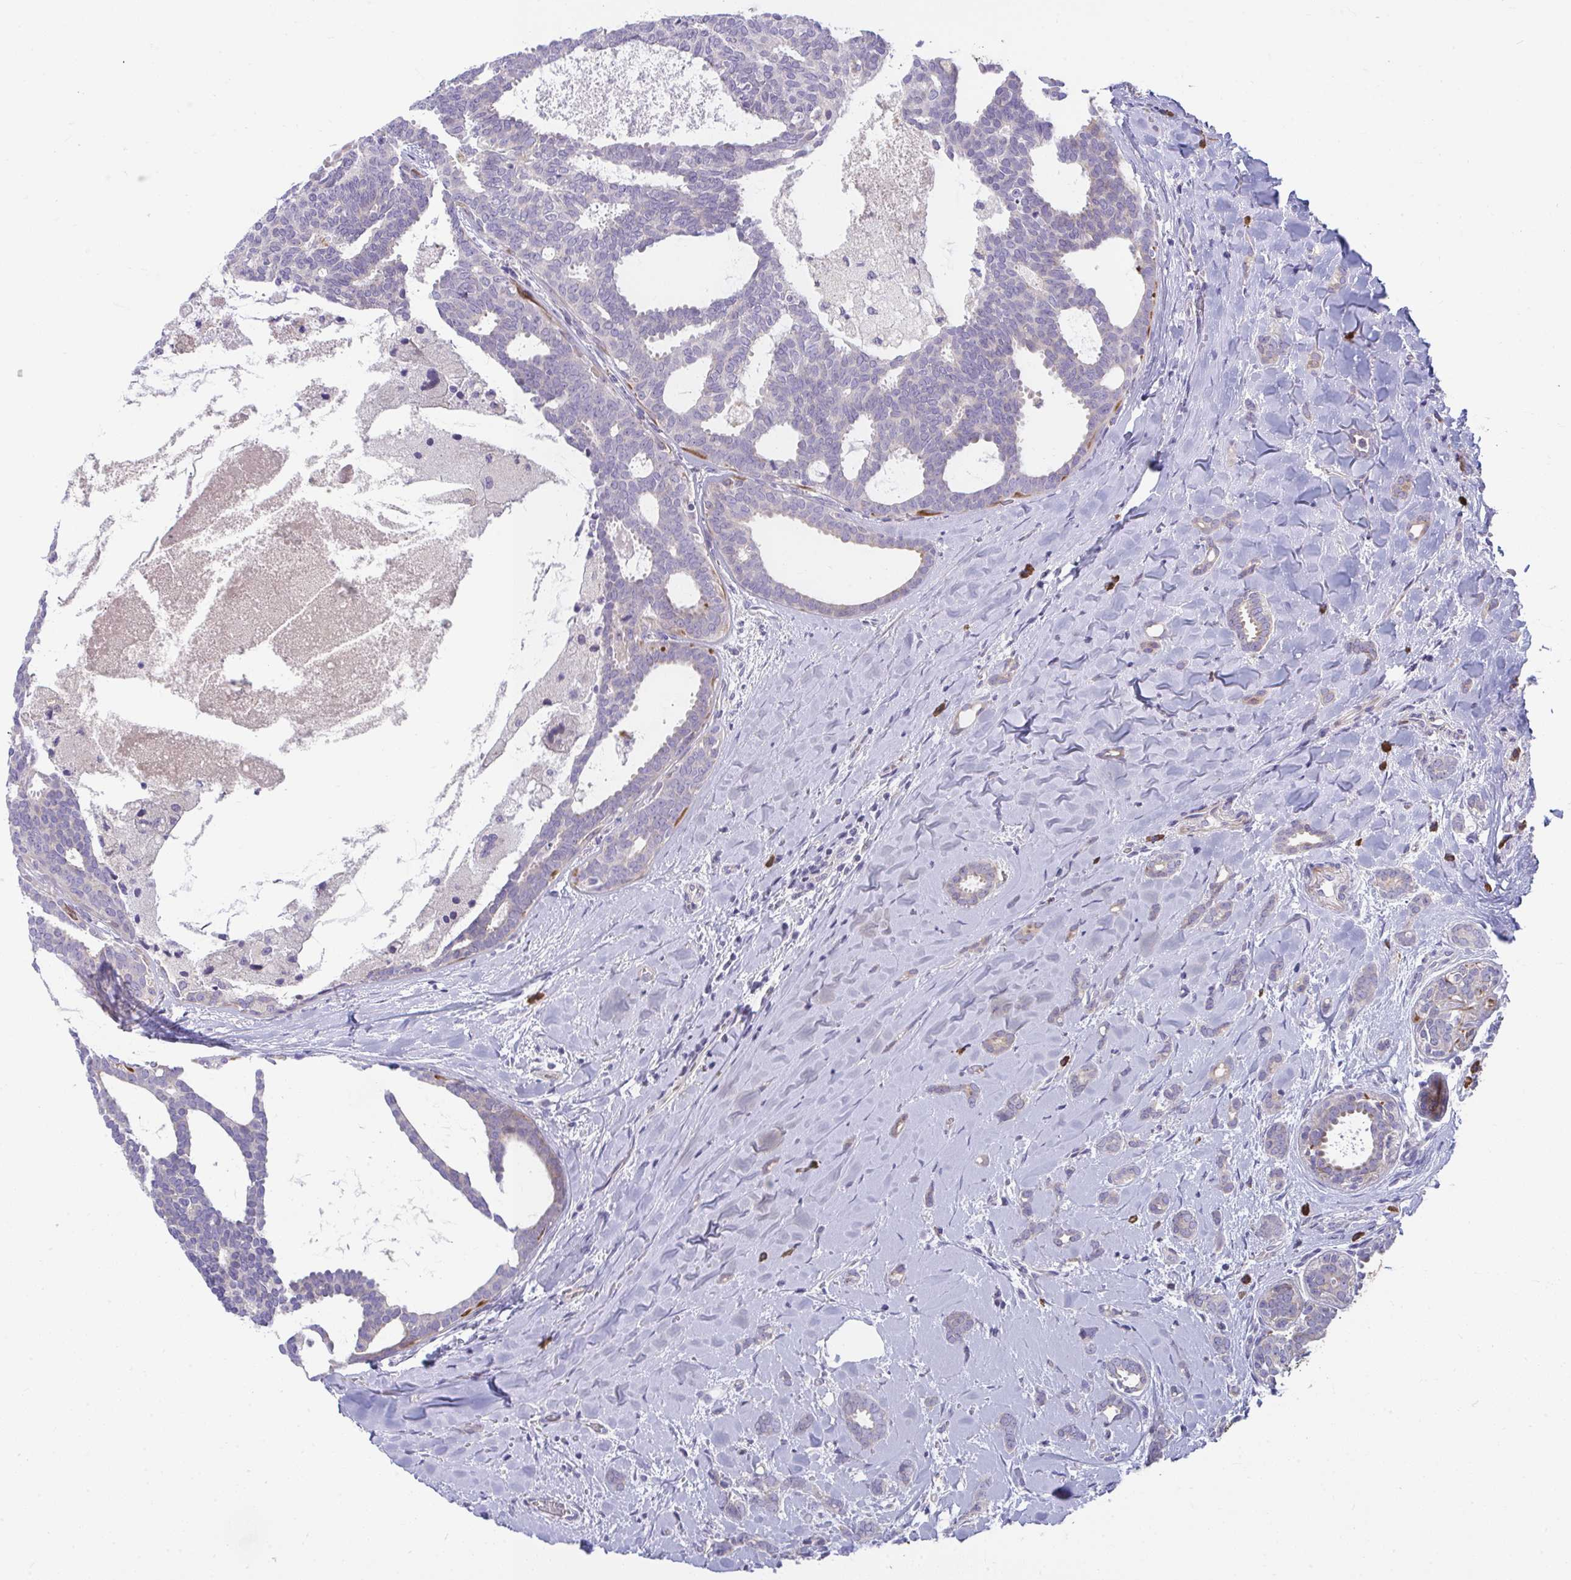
{"staining": {"intensity": "negative", "quantity": "none", "location": "none"}, "tissue": "breast cancer", "cell_type": "Tumor cells", "image_type": "cancer", "snomed": [{"axis": "morphology", "description": "Intraductal carcinoma, in situ"}, {"axis": "morphology", "description": "Duct carcinoma"}, {"axis": "morphology", "description": "Lobular carcinoma, in situ"}, {"axis": "topography", "description": "Breast"}], "caption": "Tumor cells are negative for brown protein staining in breast invasive ductal carcinoma. (IHC, brightfield microscopy, high magnification).", "gene": "PIGZ", "patient": {"sex": "female", "age": 44}}